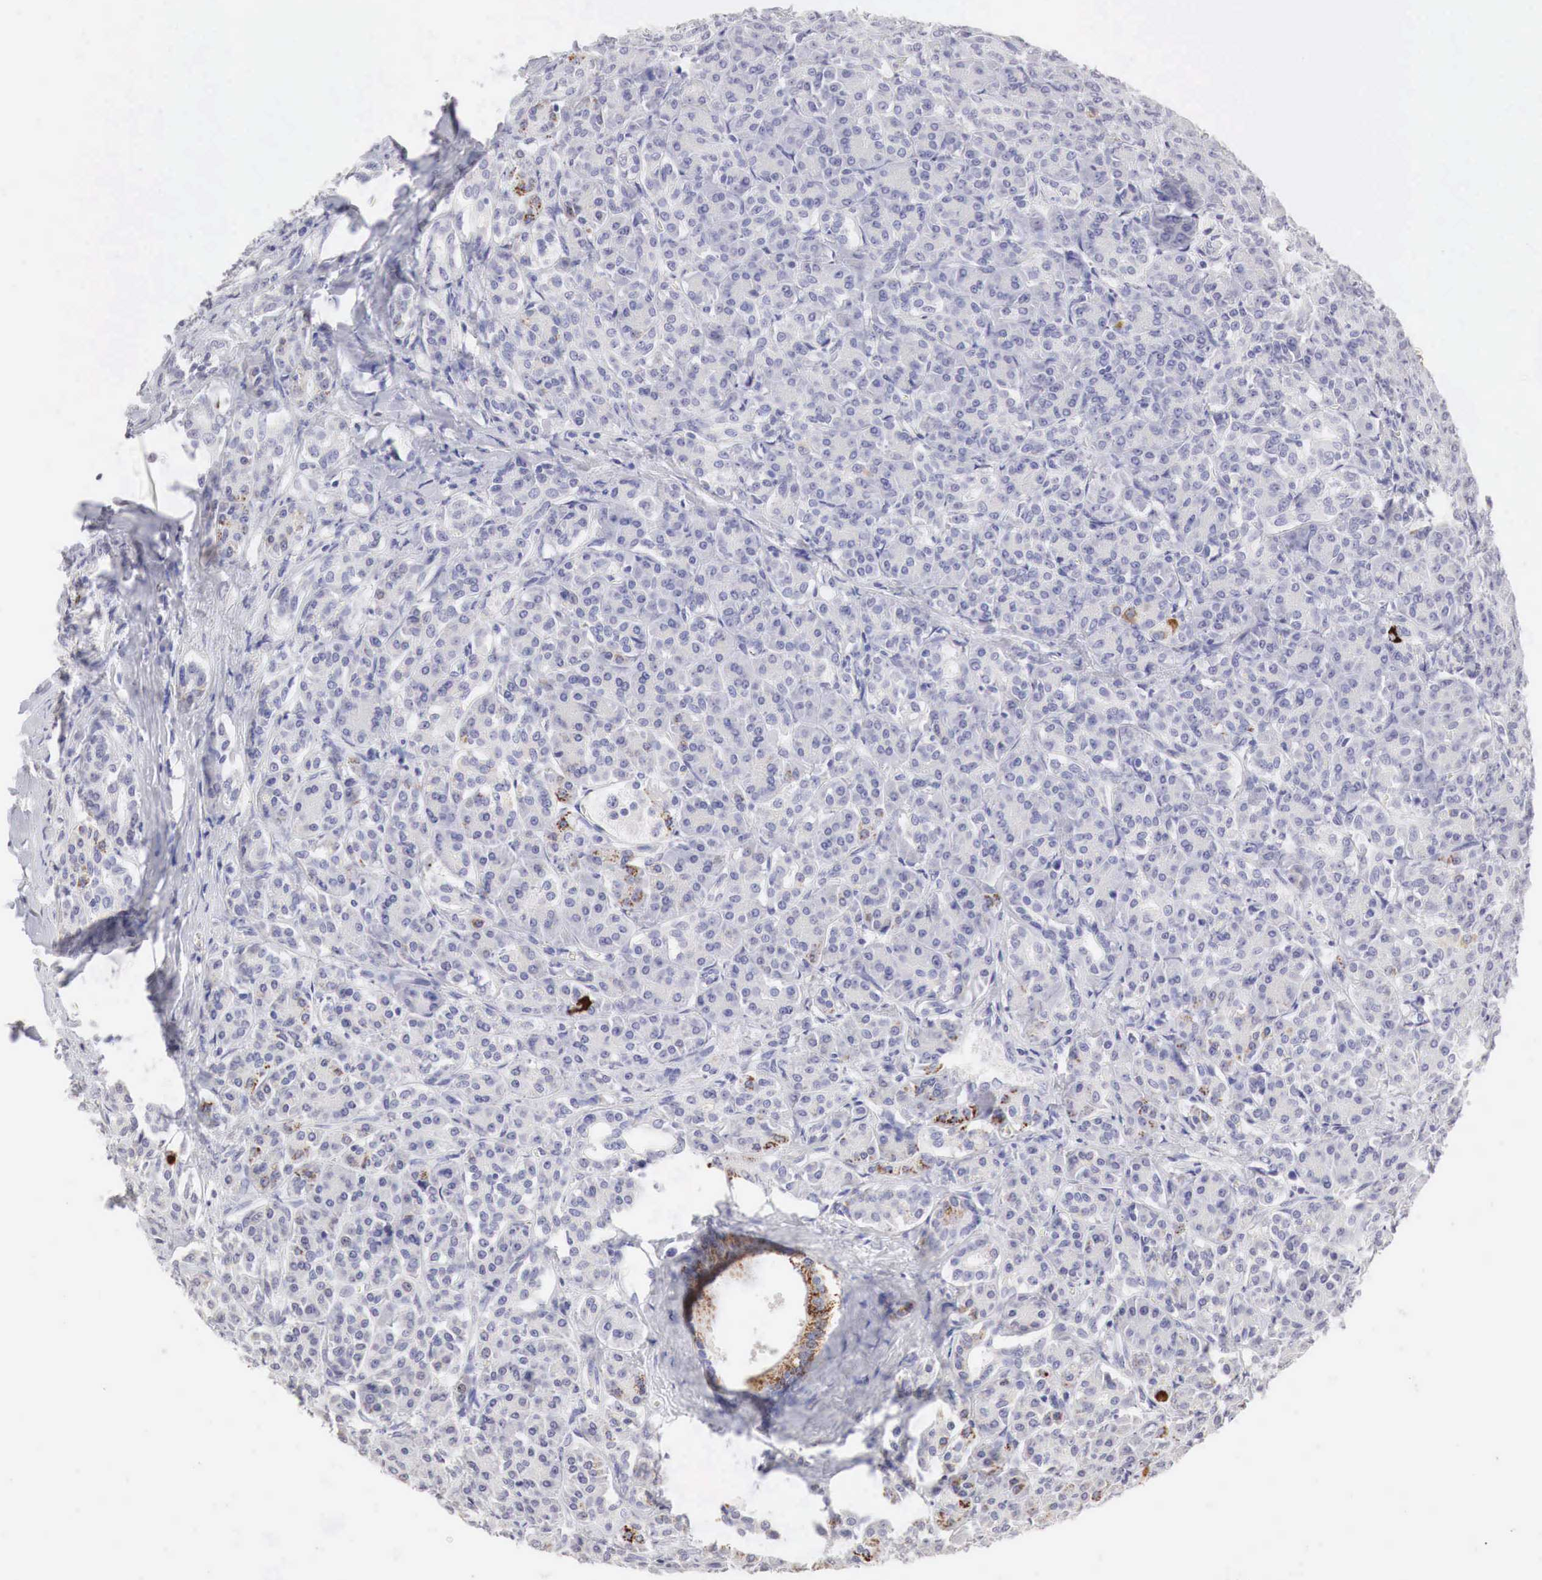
{"staining": {"intensity": "strong", "quantity": "<25%", "location": "cytoplasmic/membranous"}, "tissue": "pancreas", "cell_type": "Exocrine glandular cells", "image_type": "normal", "snomed": [{"axis": "morphology", "description": "Normal tissue, NOS"}, {"axis": "topography", "description": "Lymph node"}, {"axis": "topography", "description": "Pancreas"}], "caption": "The immunohistochemical stain highlights strong cytoplasmic/membranous expression in exocrine glandular cells of normal pancreas.", "gene": "OTC", "patient": {"sex": "male", "age": 59}}